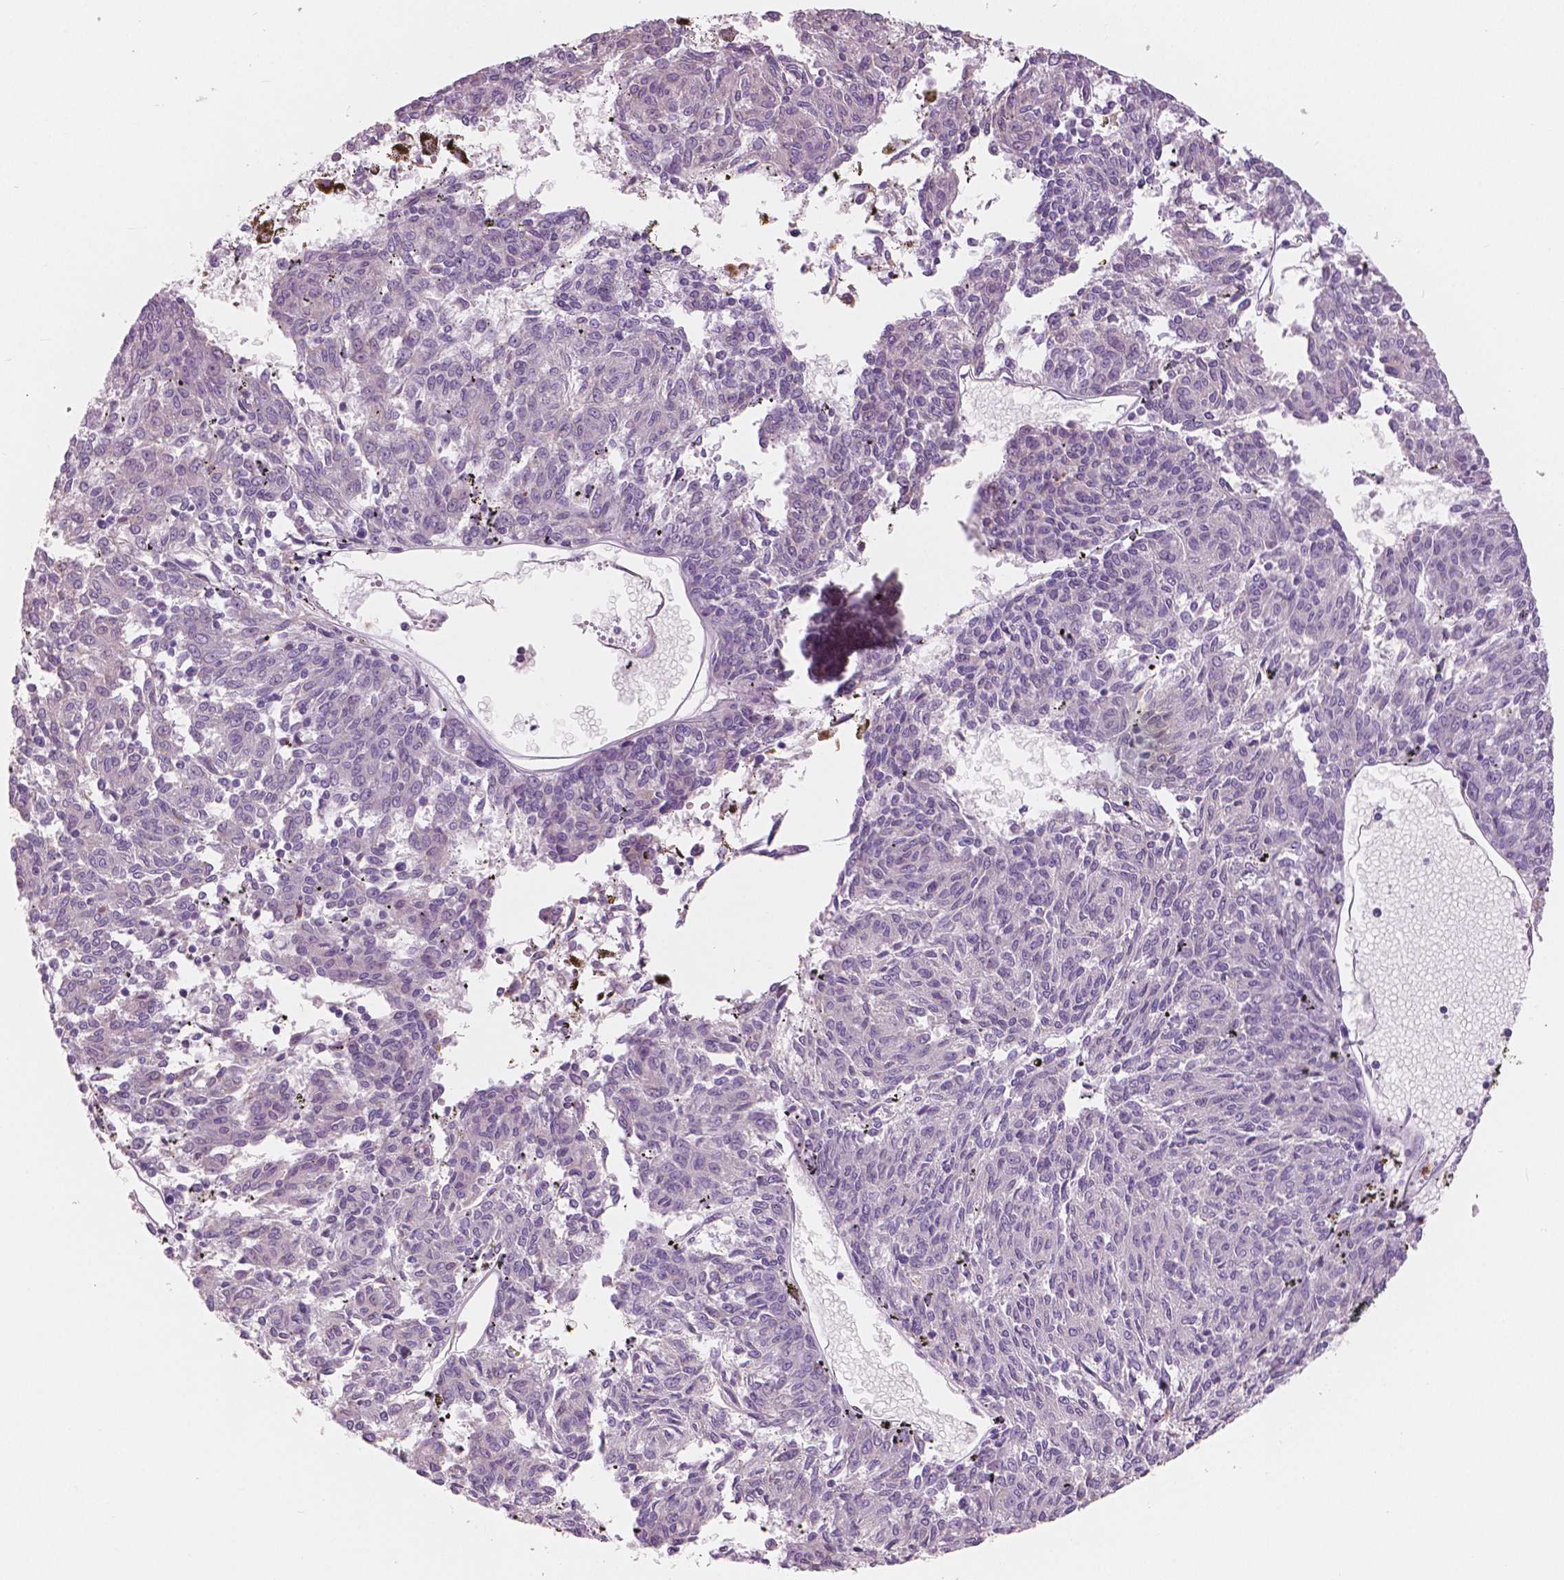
{"staining": {"intensity": "negative", "quantity": "none", "location": "none"}, "tissue": "melanoma", "cell_type": "Tumor cells", "image_type": "cancer", "snomed": [{"axis": "morphology", "description": "Malignant melanoma, NOS"}, {"axis": "topography", "description": "Skin"}], "caption": "Immunohistochemistry (IHC) of malignant melanoma demonstrates no expression in tumor cells.", "gene": "CXCR2", "patient": {"sex": "female", "age": 72}}